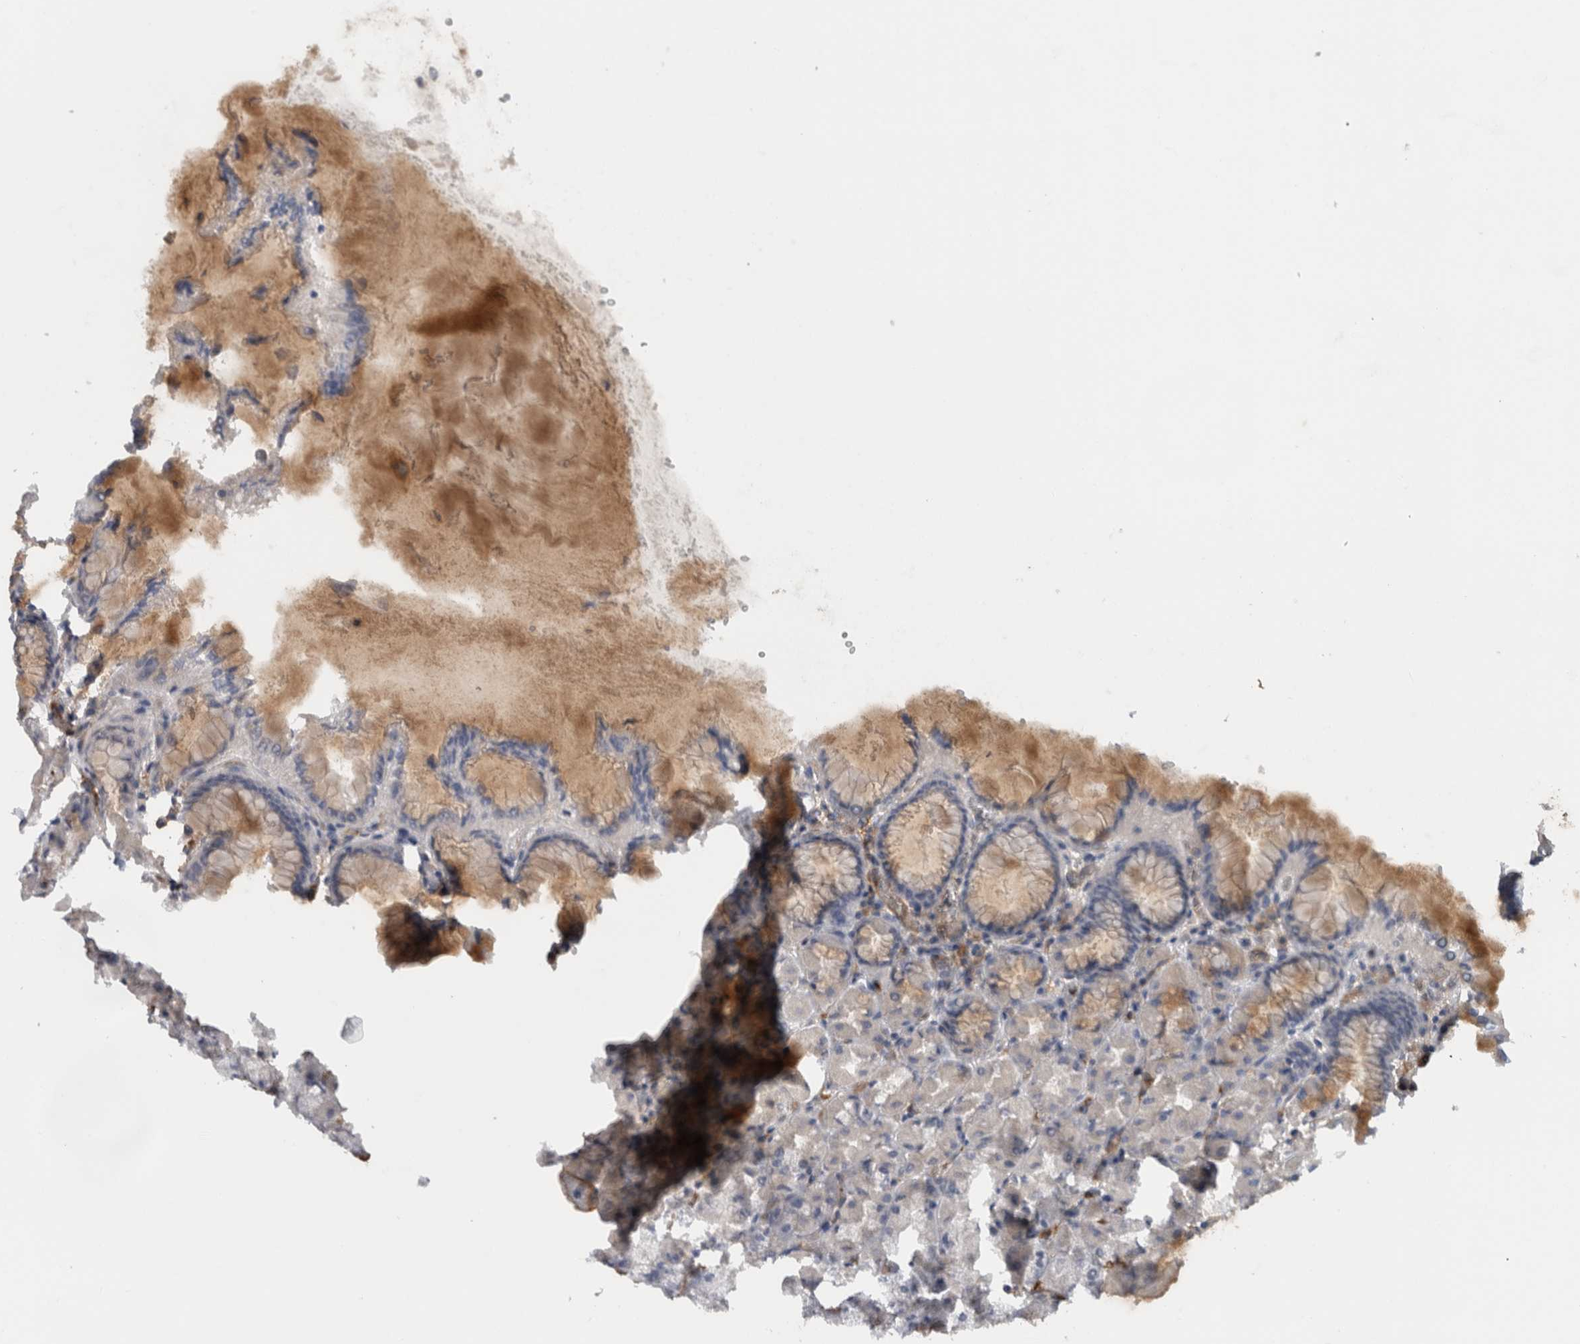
{"staining": {"intensity": "weak", "quantity": "25%-75%", "location": "cytoplasmic/membranous"}, "tissue": "stomach", "cell_type": "Glandular cells", "image_type": "normal", "snomed": [{"axis": "morphology", "description": "Normal tissue, NOS"}, {"axis": "topography", "description": "Stomach, upper"}], "caption": "Weak cytoplasmic/membranous positivity for a protein is appreciated in approximately 25%-75% of glandular cells of normal stomach using IHC.", "gene": "CD59", "patient": {"sex": "female", "age": 56}}